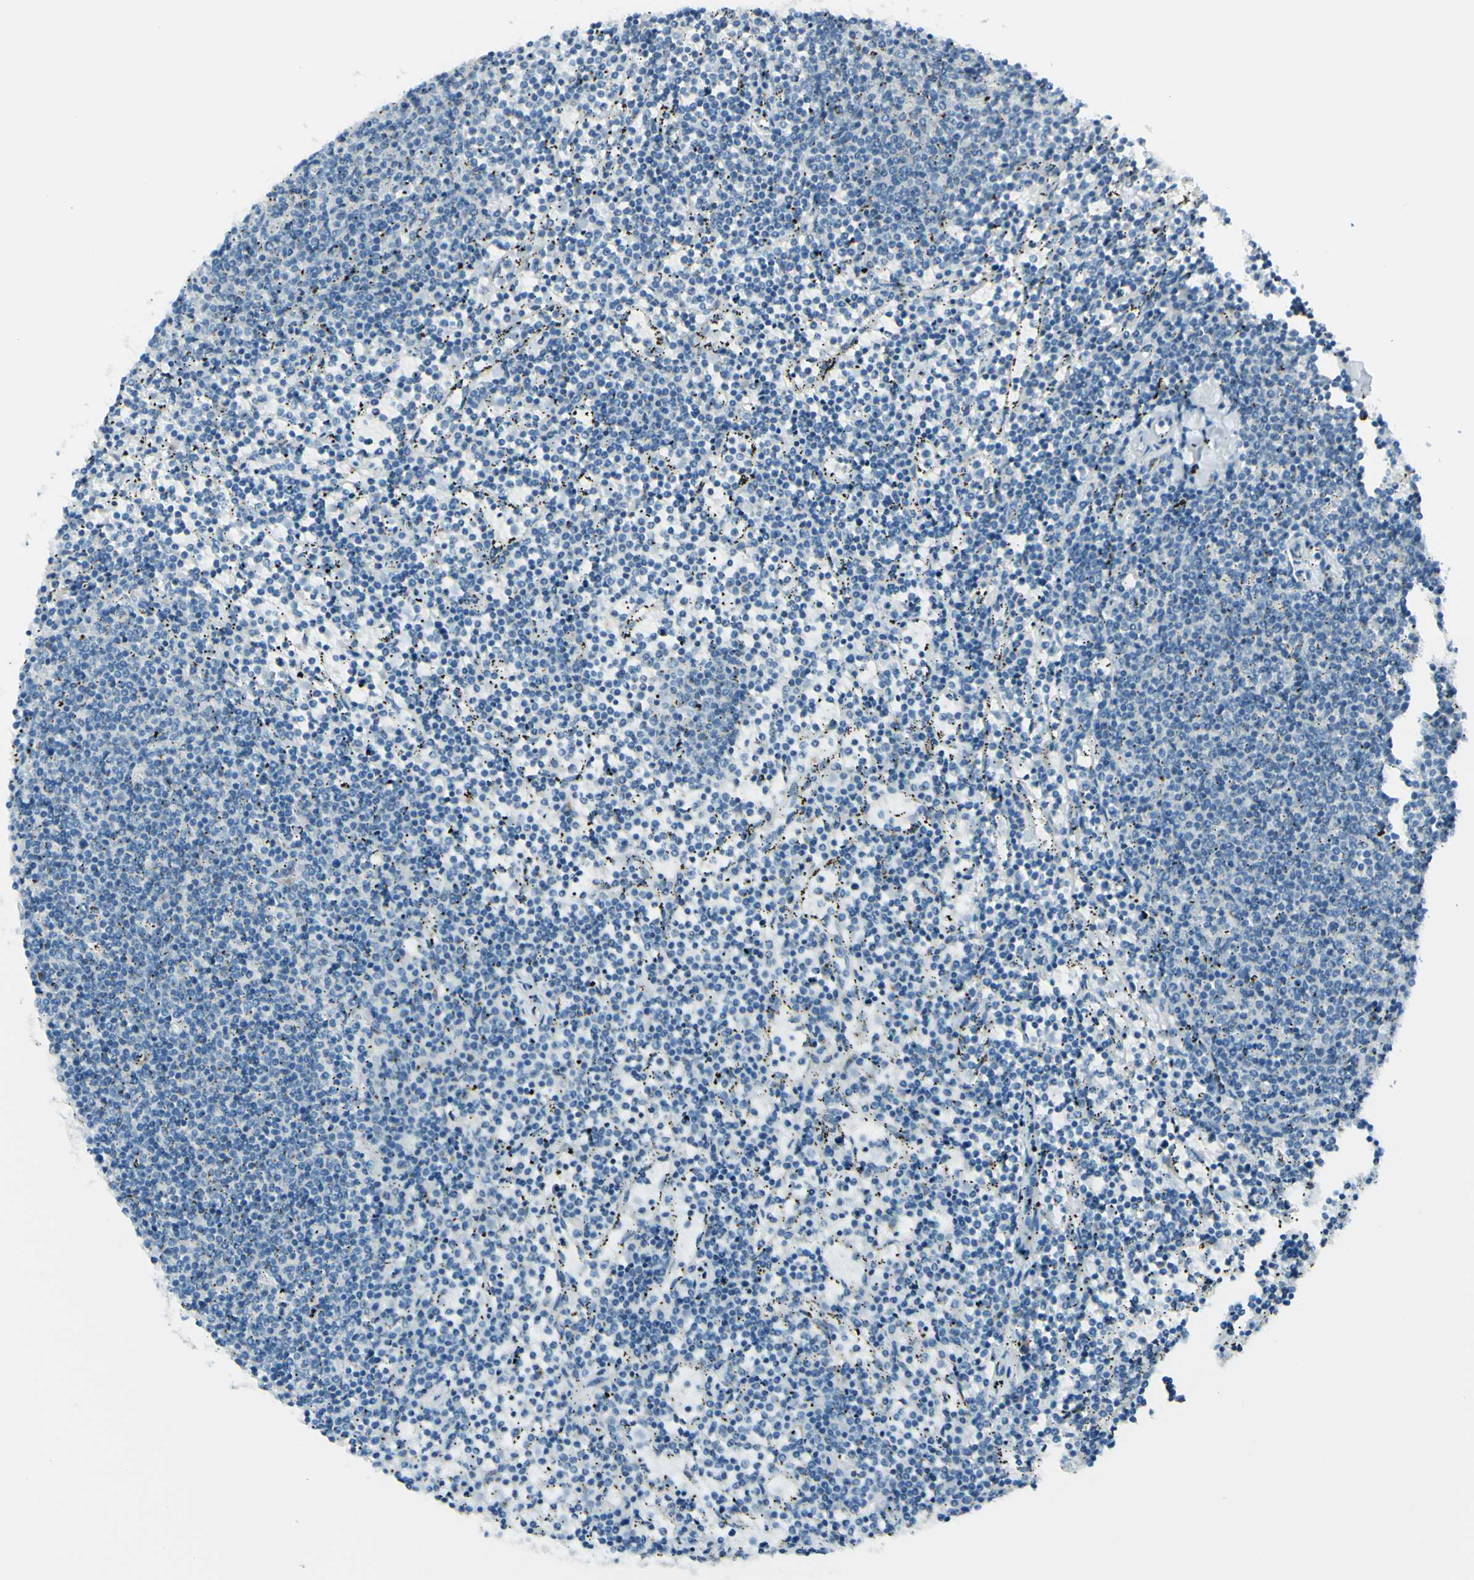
{"staining": {"intensity": "negative", "quantity": "none", "location": "none"}, "tissue": "lymphoma", "cell_type": "Tumor cells", "image_type": "cancer", "snomed": [{"axis": "morphology", "description": "Malignant lymphoma, non-Hodgkin's type, Low grade"}, {"axis": "topography", "description": "Spleen"}], "caption": "A micrograph of low-grade malignant lymphoma, non-Hodgkin's type stained for a protein demonstrates no brown staining in tumor cells.", "gene": "B4GALT1", "patient": {"sex": "female", "age": 50}}